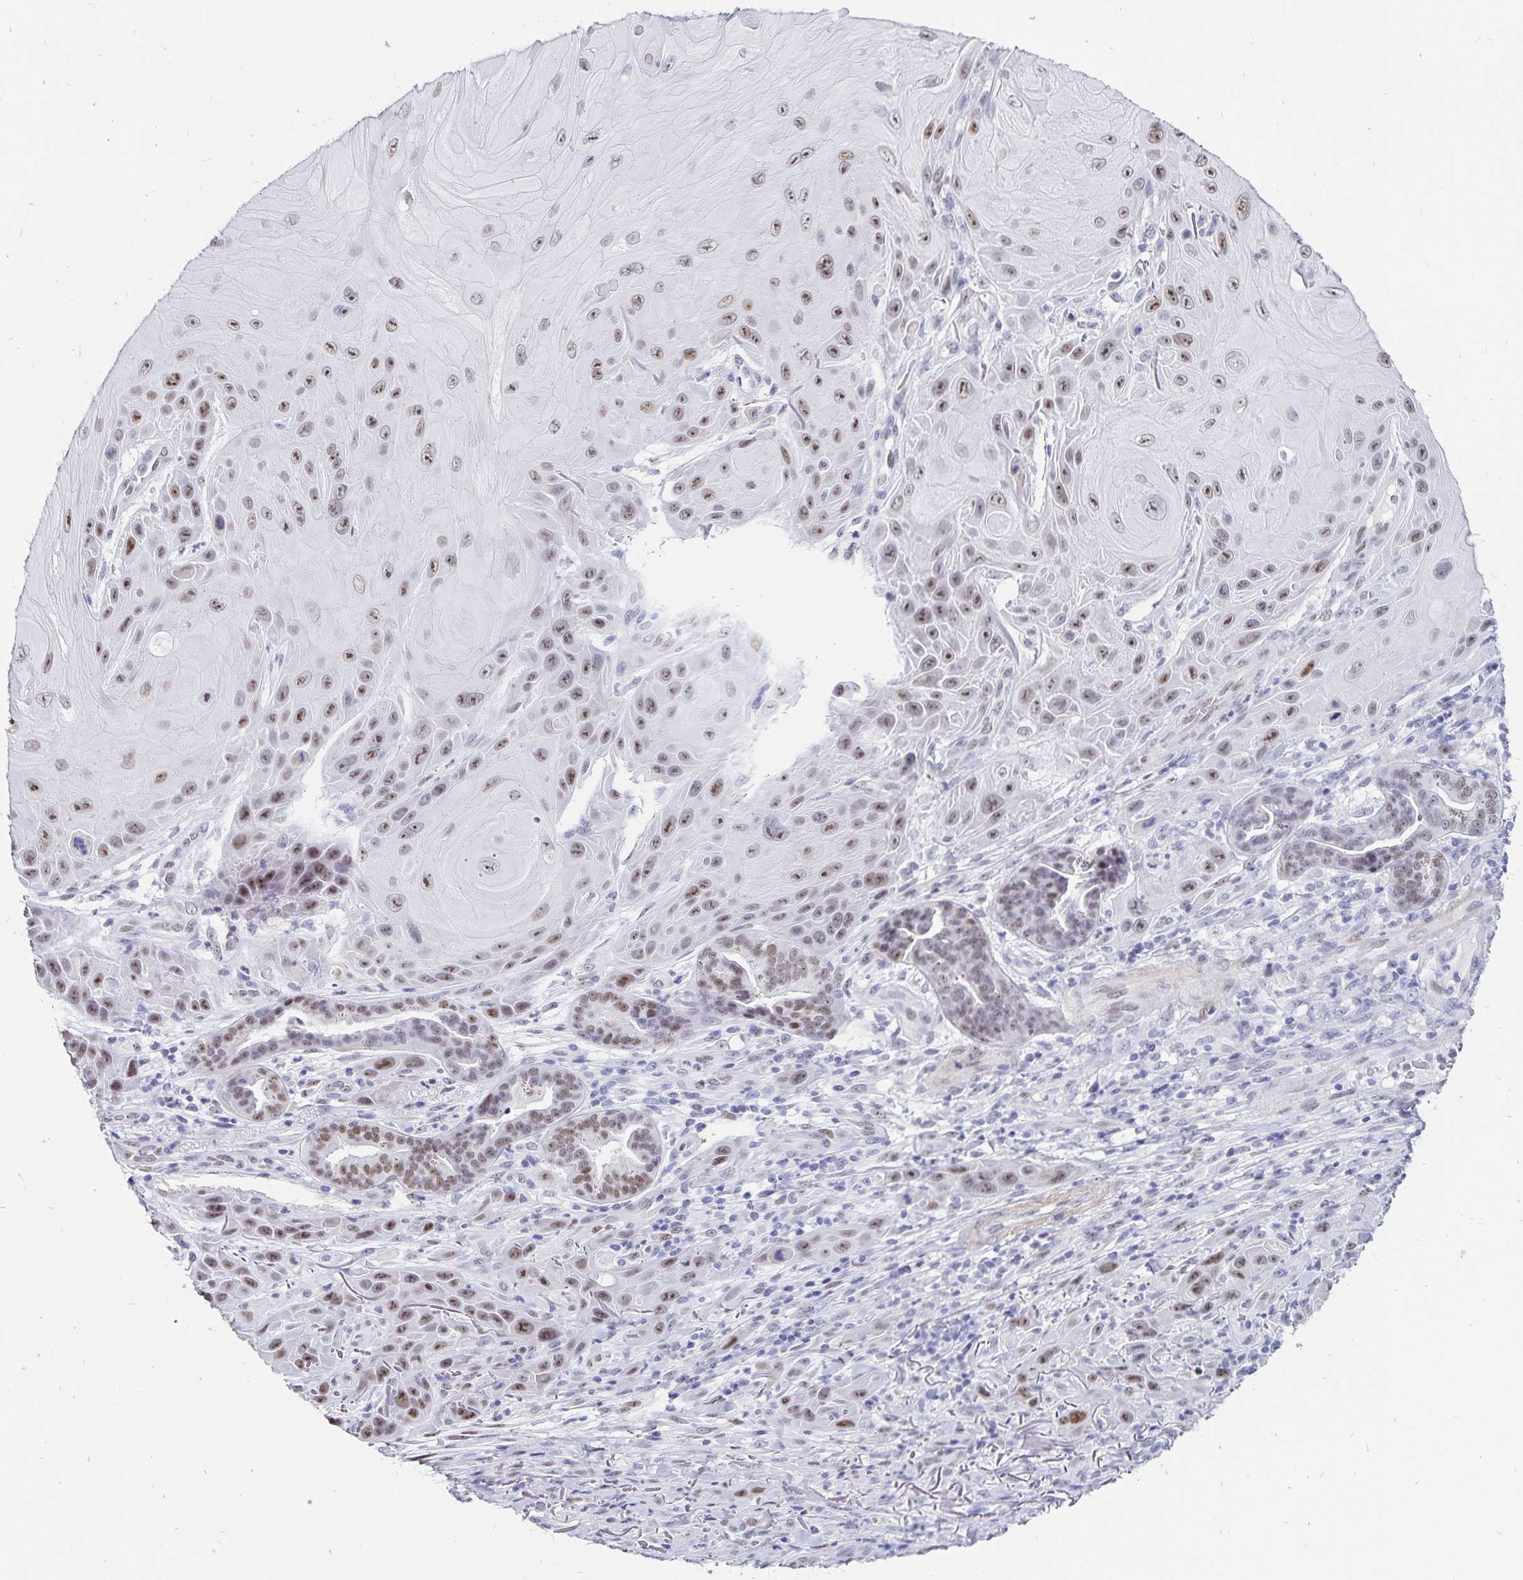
{"staining": {"intensity": "moderate", "quantity": "25%-75%", "location": "nuclear"}, "tissue": "skin cancer", "cell_type": "Tumor cells", "image_type": "cancer", "snomed": [{"axis": "morphology", "description": "Squamous cell carcinoma, NOS"}, {"axis": "topography", "description": "Skin"}], "caption": "This photomicrograph demonstrates IHC staining of human squamous cell carcinoma (skin), with medium moderate nuclear expression in approximately 25%-75% of tumor cells.", "gene": "HMGB3", "patient": {"sex": "female", "age": 94}}